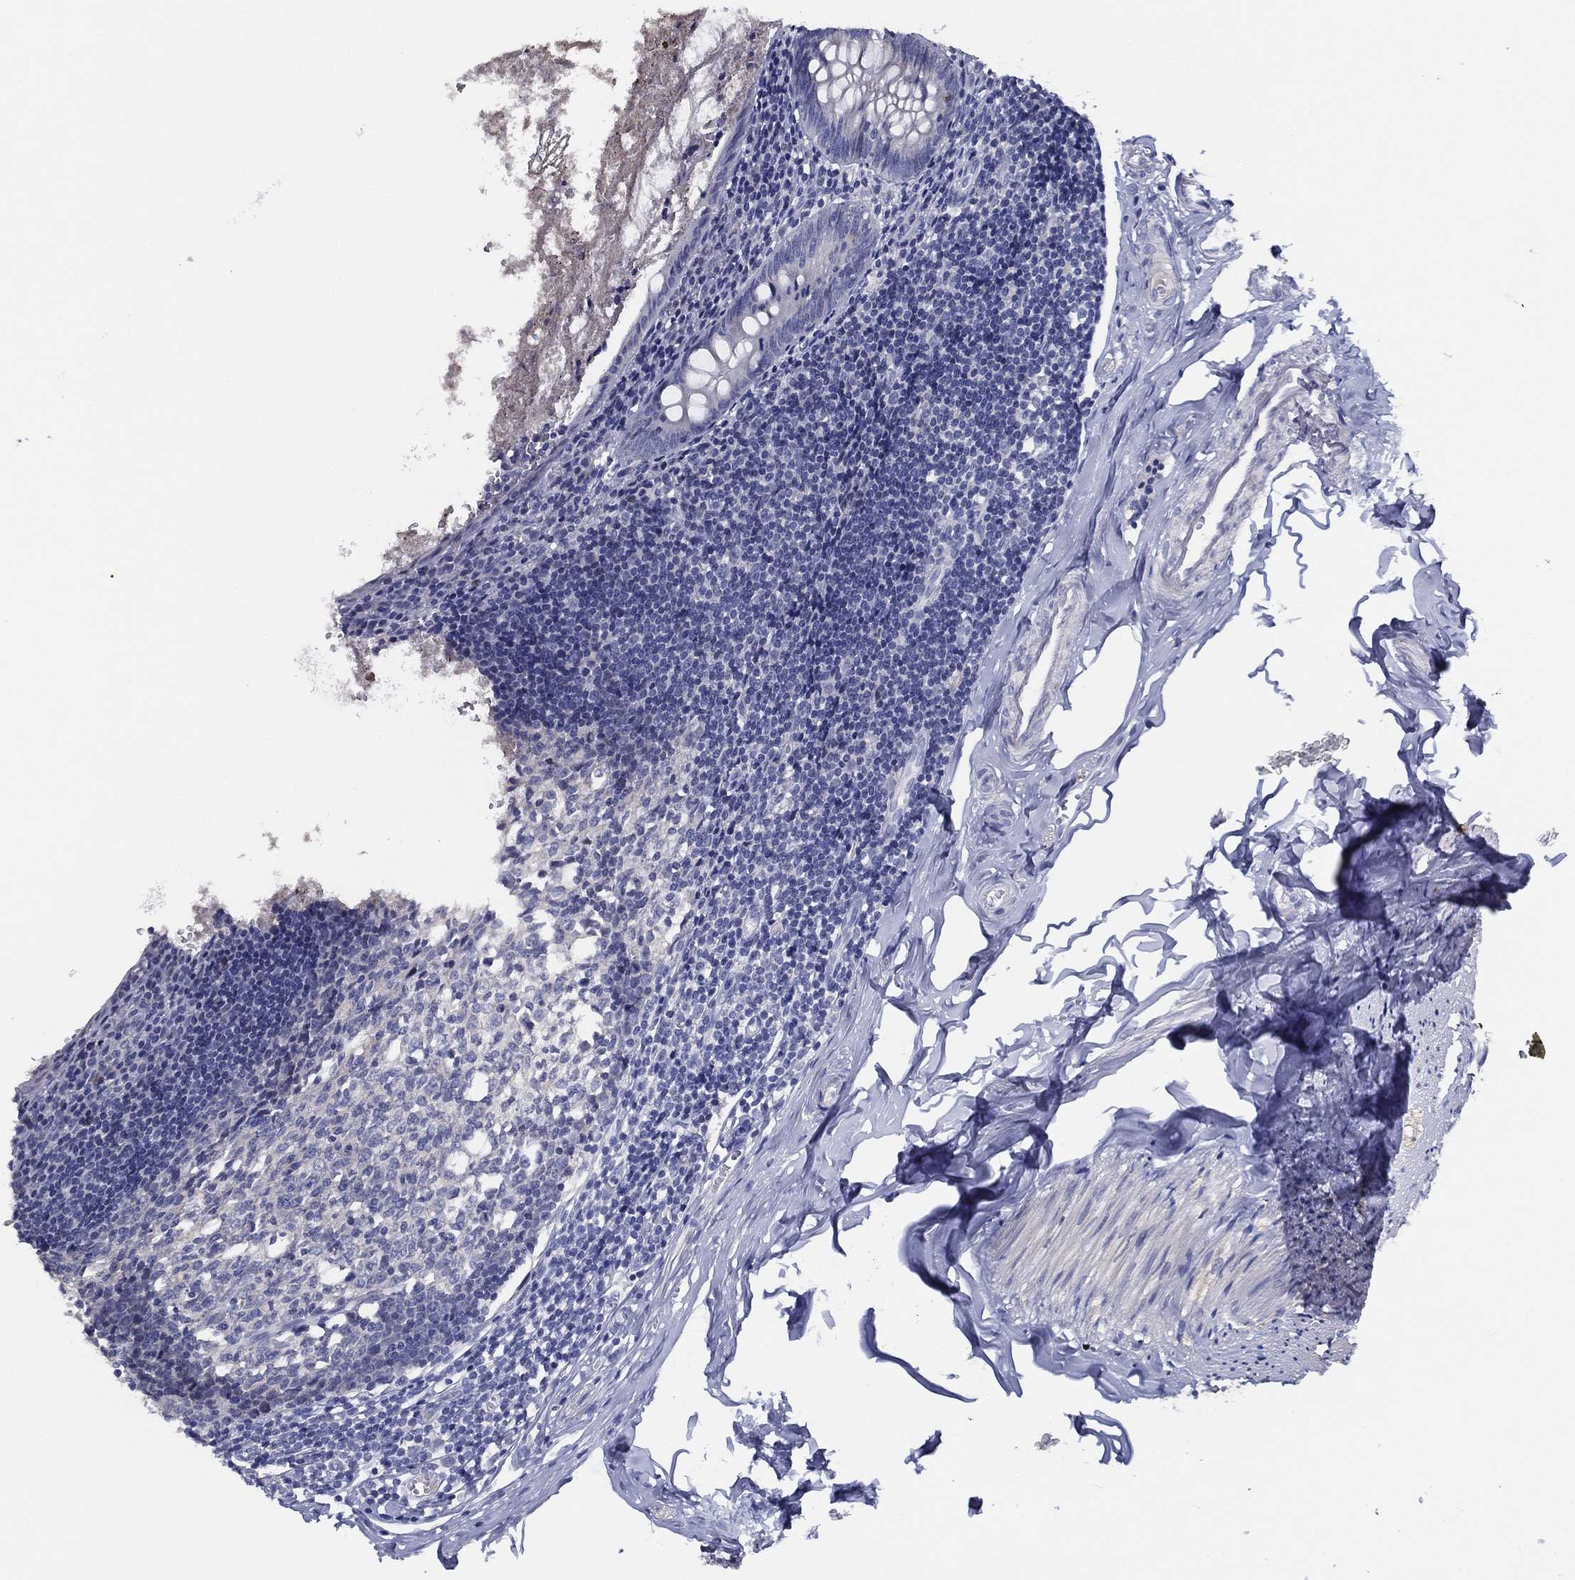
{"staining": {"intensity": "negative", "quantity": "none", "location": "none"}, "tissue": "appendix", "cell_type": "Glandular cells", "image_type": "normal", "snomed": [{"axis": "morphology", "description": "Normal tissue, NOS"}, {"axis": "topography", "description": "Appendix"}], "caption": "DAB immunohistochemical staining of normal appendix shows no significant staining in glandular cells.", "gene": "SLC13A4", "patient": {"sex": "female", "age": 23}}